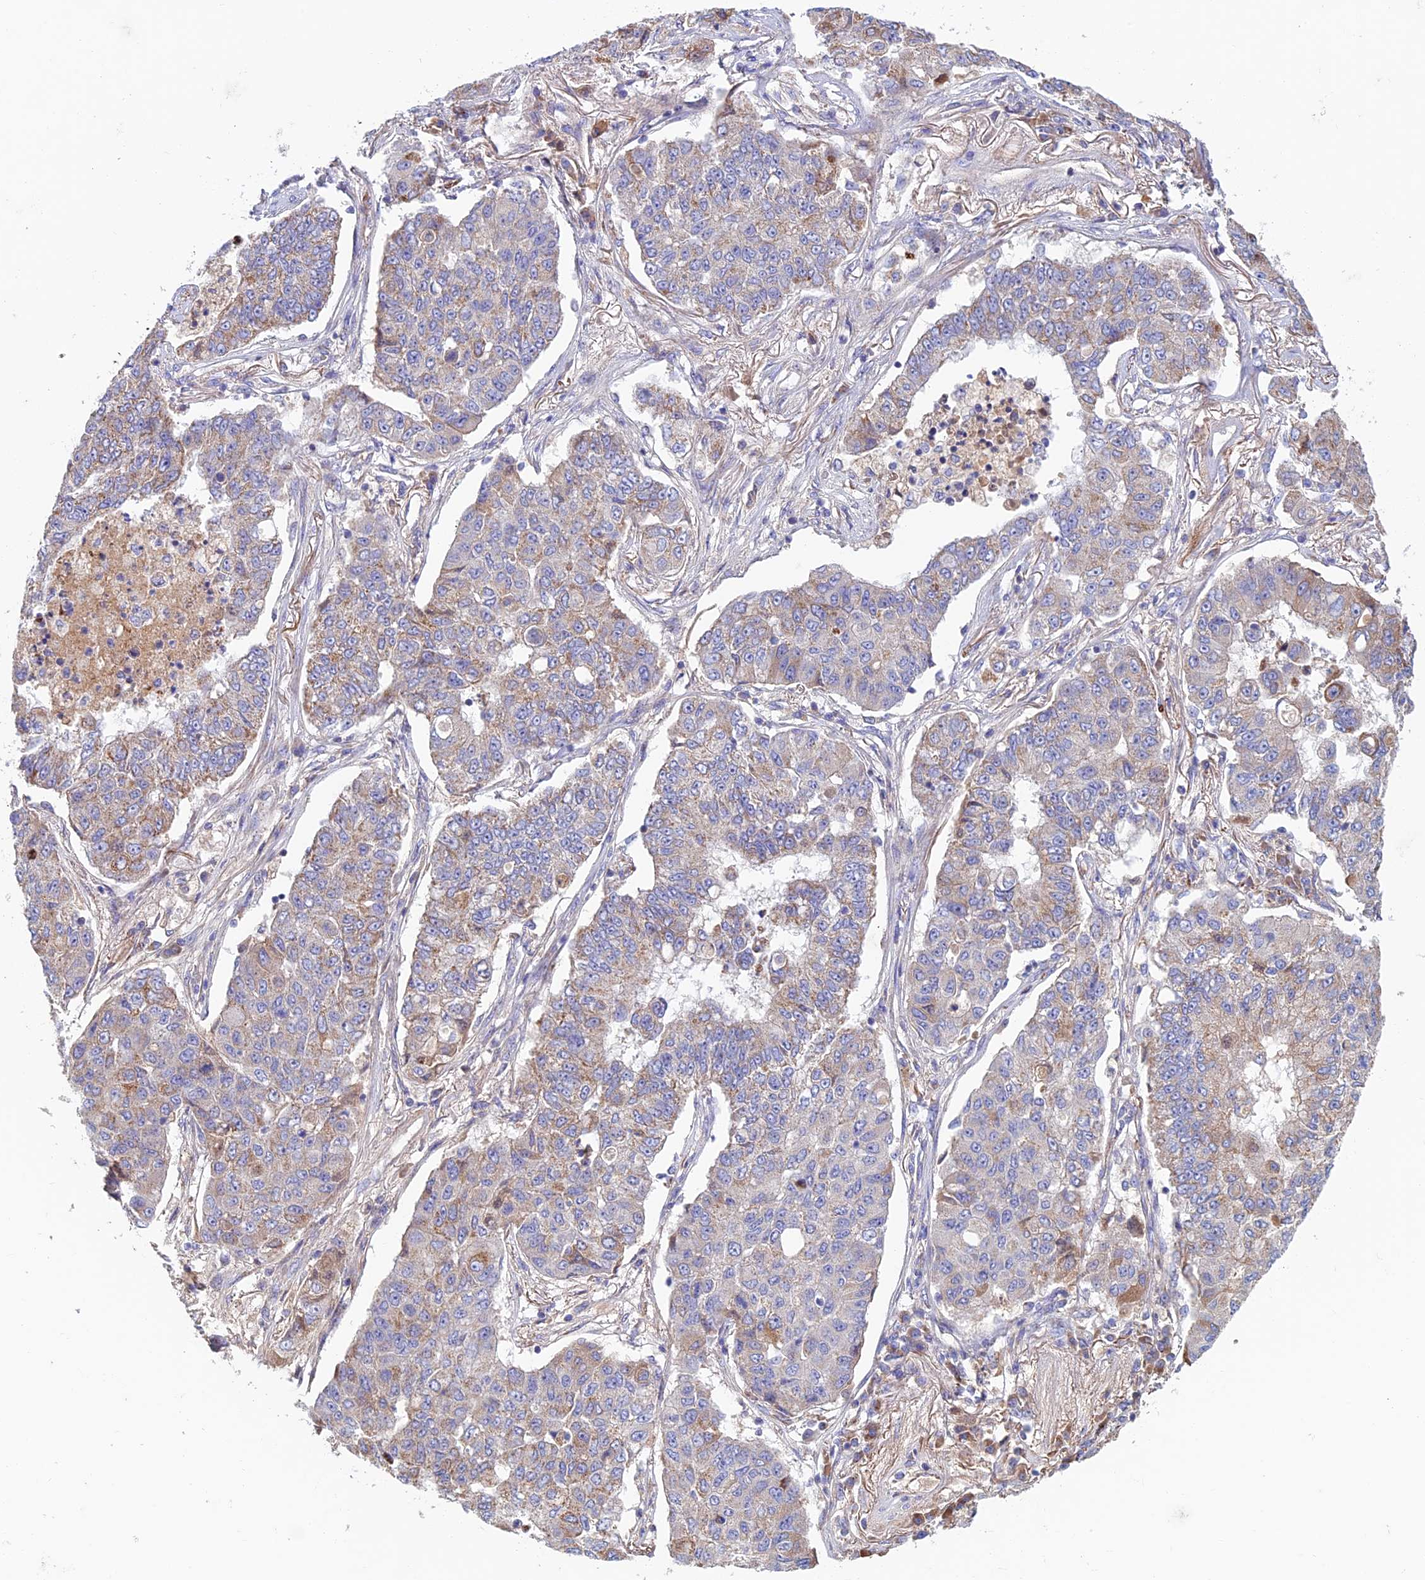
{"staining": {"intensity": "moderate", "quantity": "<25%", "location": "cytoplasmic/membranous"}, "tissue": "lung cancer", "cell_type": "Tumor cells", "image_type": "cancer", "snomed": [{"axis": "morphology", "description": "Squamous cell carcinoma, NOS"}, {"axis": "topography", "description": "Lung"}], "caption": "A high-resolution histopathology image shows IHC staining of lung squamous cell carcinoma, which exhibits moderate cytoplasmic/membranous expression in about <25% of tumor cells. The protein is stained brown, and the nuclei are stained in blue (DAB IHC with brightfield microscopy, high magnification).", "gene": "SLC15A5", "patient": {"sex": "male", "age": 74}}